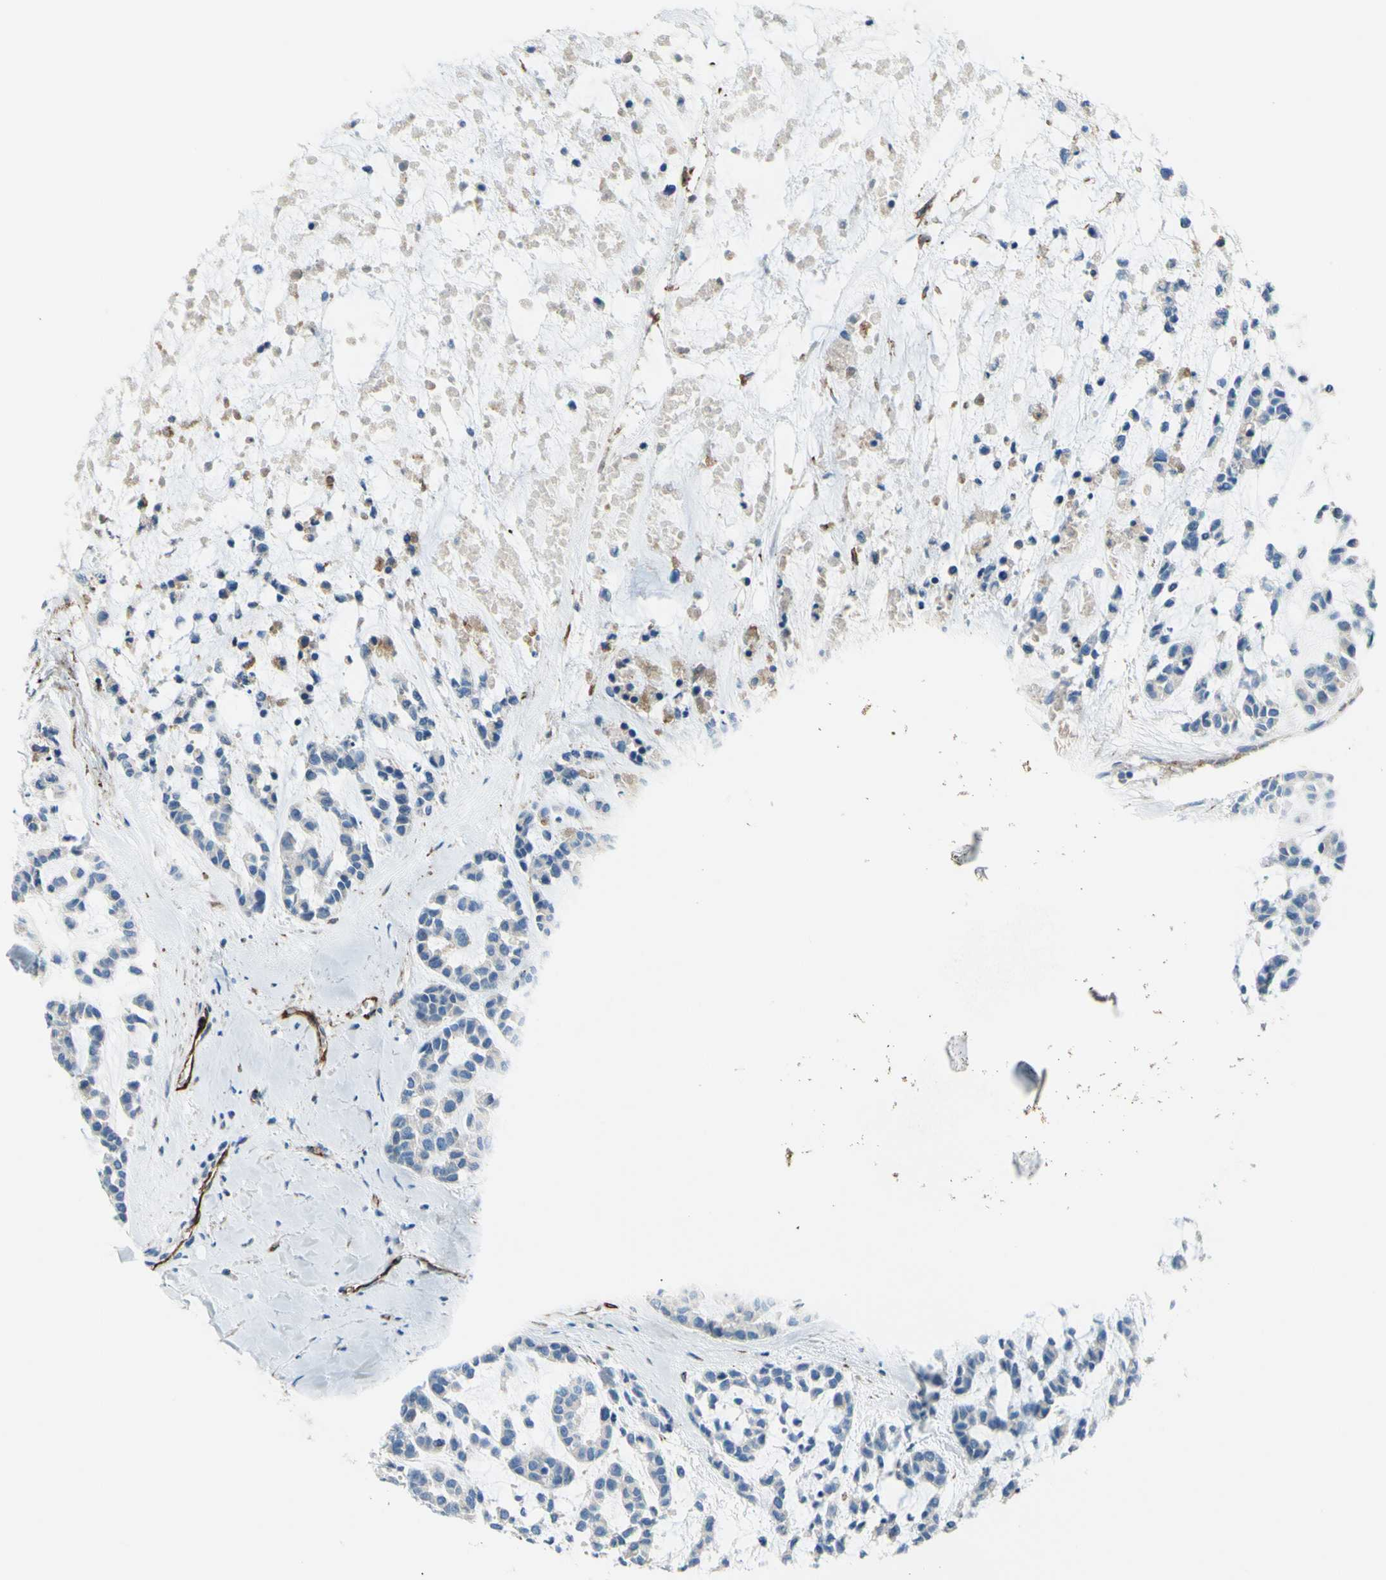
{"staining": {"intensity": "negative", "quantity": "none", "location": "none"}, "tissue": "head and neck cancer", "cell_type": "Tumor cells", "image_type": "cancer", "snomed": [{"axis": "morphology", "description": "Adenocarcinoma, NOS"}, {"axis": "morphology", "description": "Adenoma, NOS"}, {"axis": "topography", "description": "Head-Neck"}], "caption": "Immunohistochemistry (IHC) micrograph of neoplastic tissue: human head and neck cancer stained with DAB (3,3'-diaminobenzidine) displays no significant protein staining in tumor cells.", "gene": "PRRG2", "patient": {"sex": "female", "age": 55}}